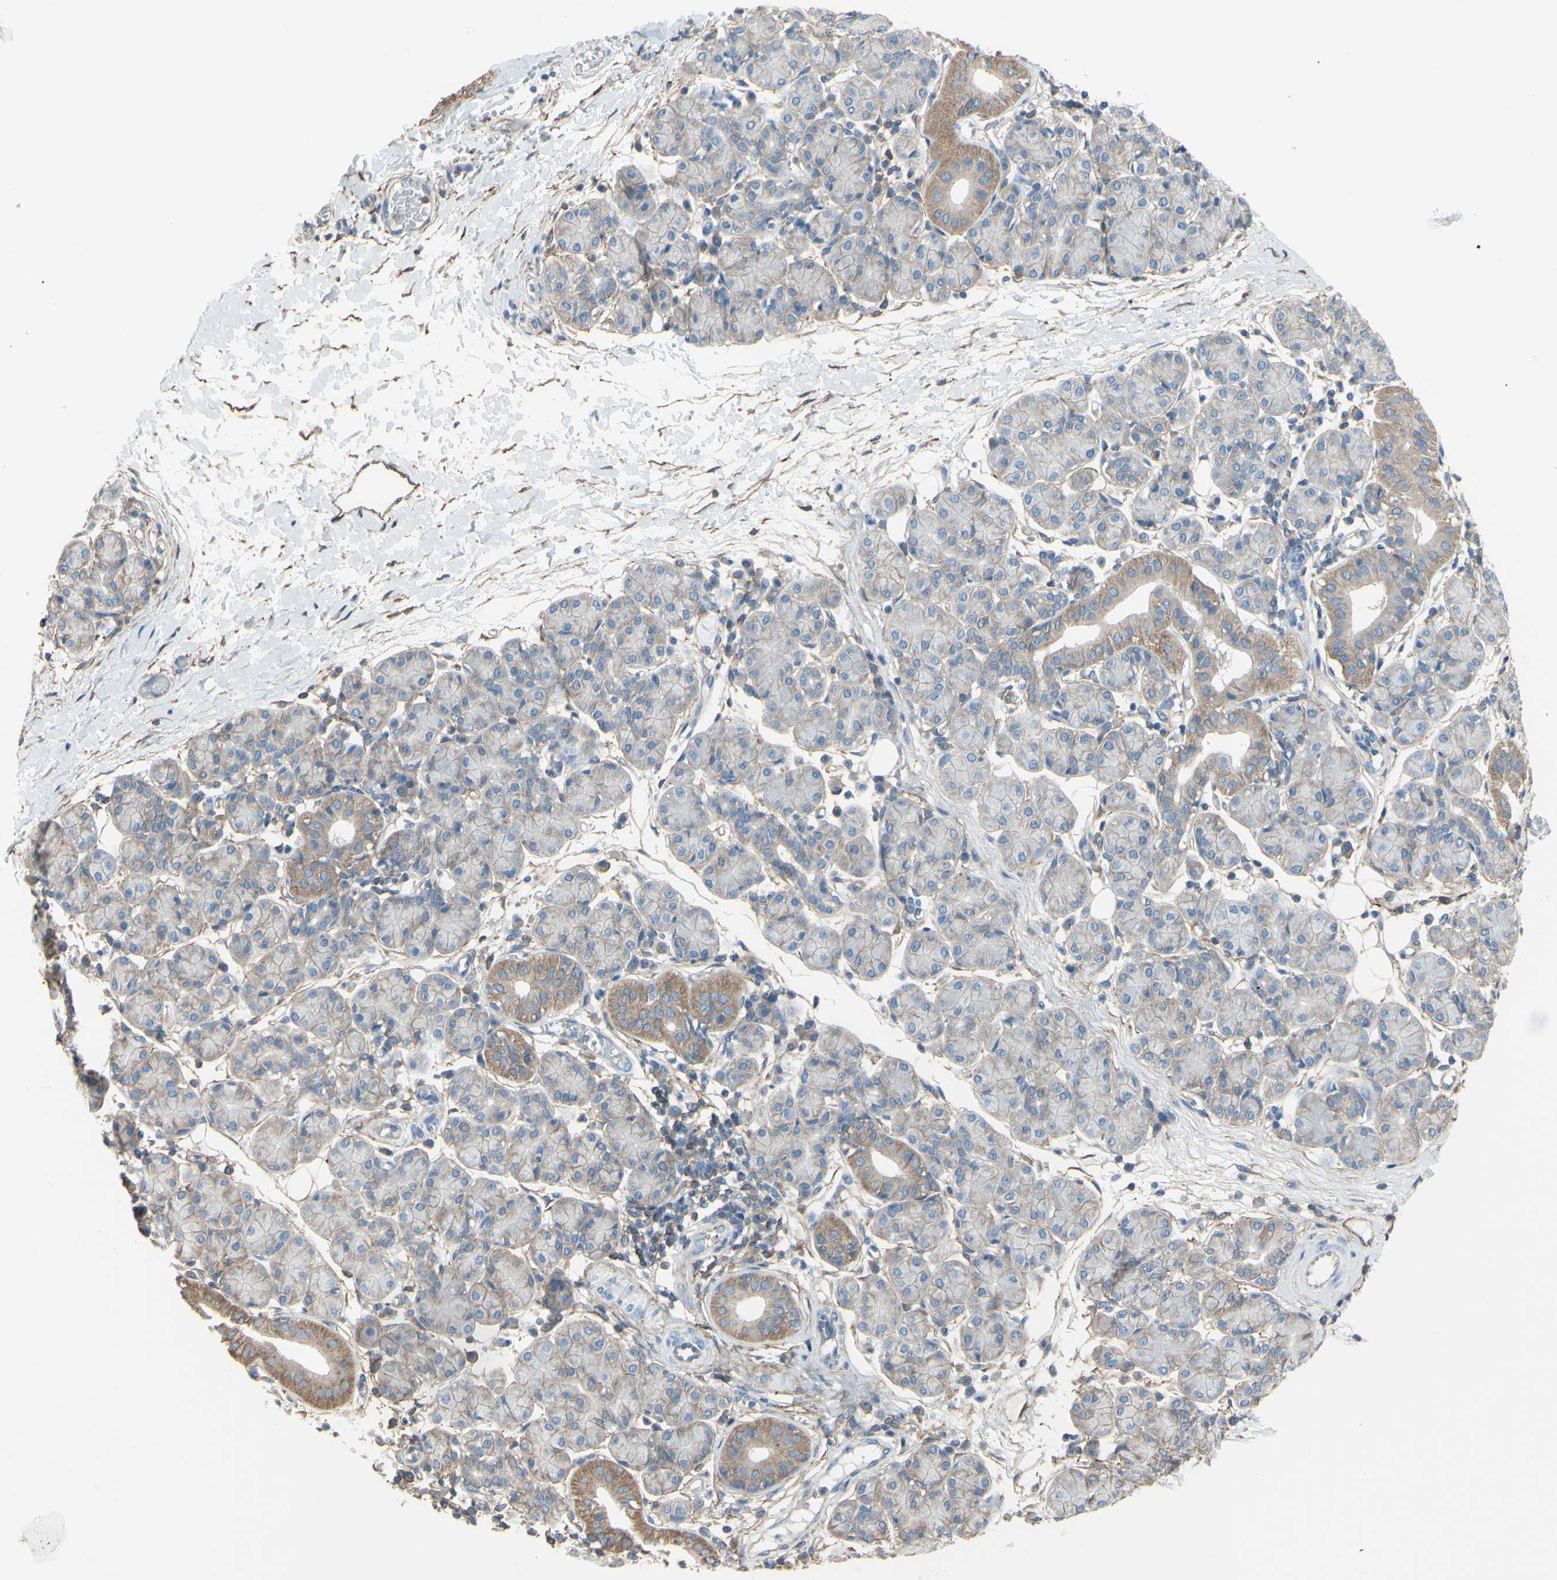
{"staining": {"intensity": "moderate", "quantity": "<25%", "location": "cytoplasmic/membranous"}, "tissue": "salivary gland", "cell_type": "Glandular cells", "image_type": "normal", "snomed": [{"axis": "morphology", "description": "Normal tissue, NOS"}, {"axis": "morphology", "description": "Inflammation, NOS"}, {"axis": "topography", "description": "Lymph node"}, {"axis": "topography", "description": "Salivary gland"}], "caption": "Immunohistochemical staining of benign human salivary gland shows <25% levels of moderate cytoplasmic/membranous protein expression in approximately <25% of glandular cells. (DAB = brown stain, brightfield microscopy at high magnification).", "gene": "ADD1", "patient": {"sex": "male", "age": 3}}